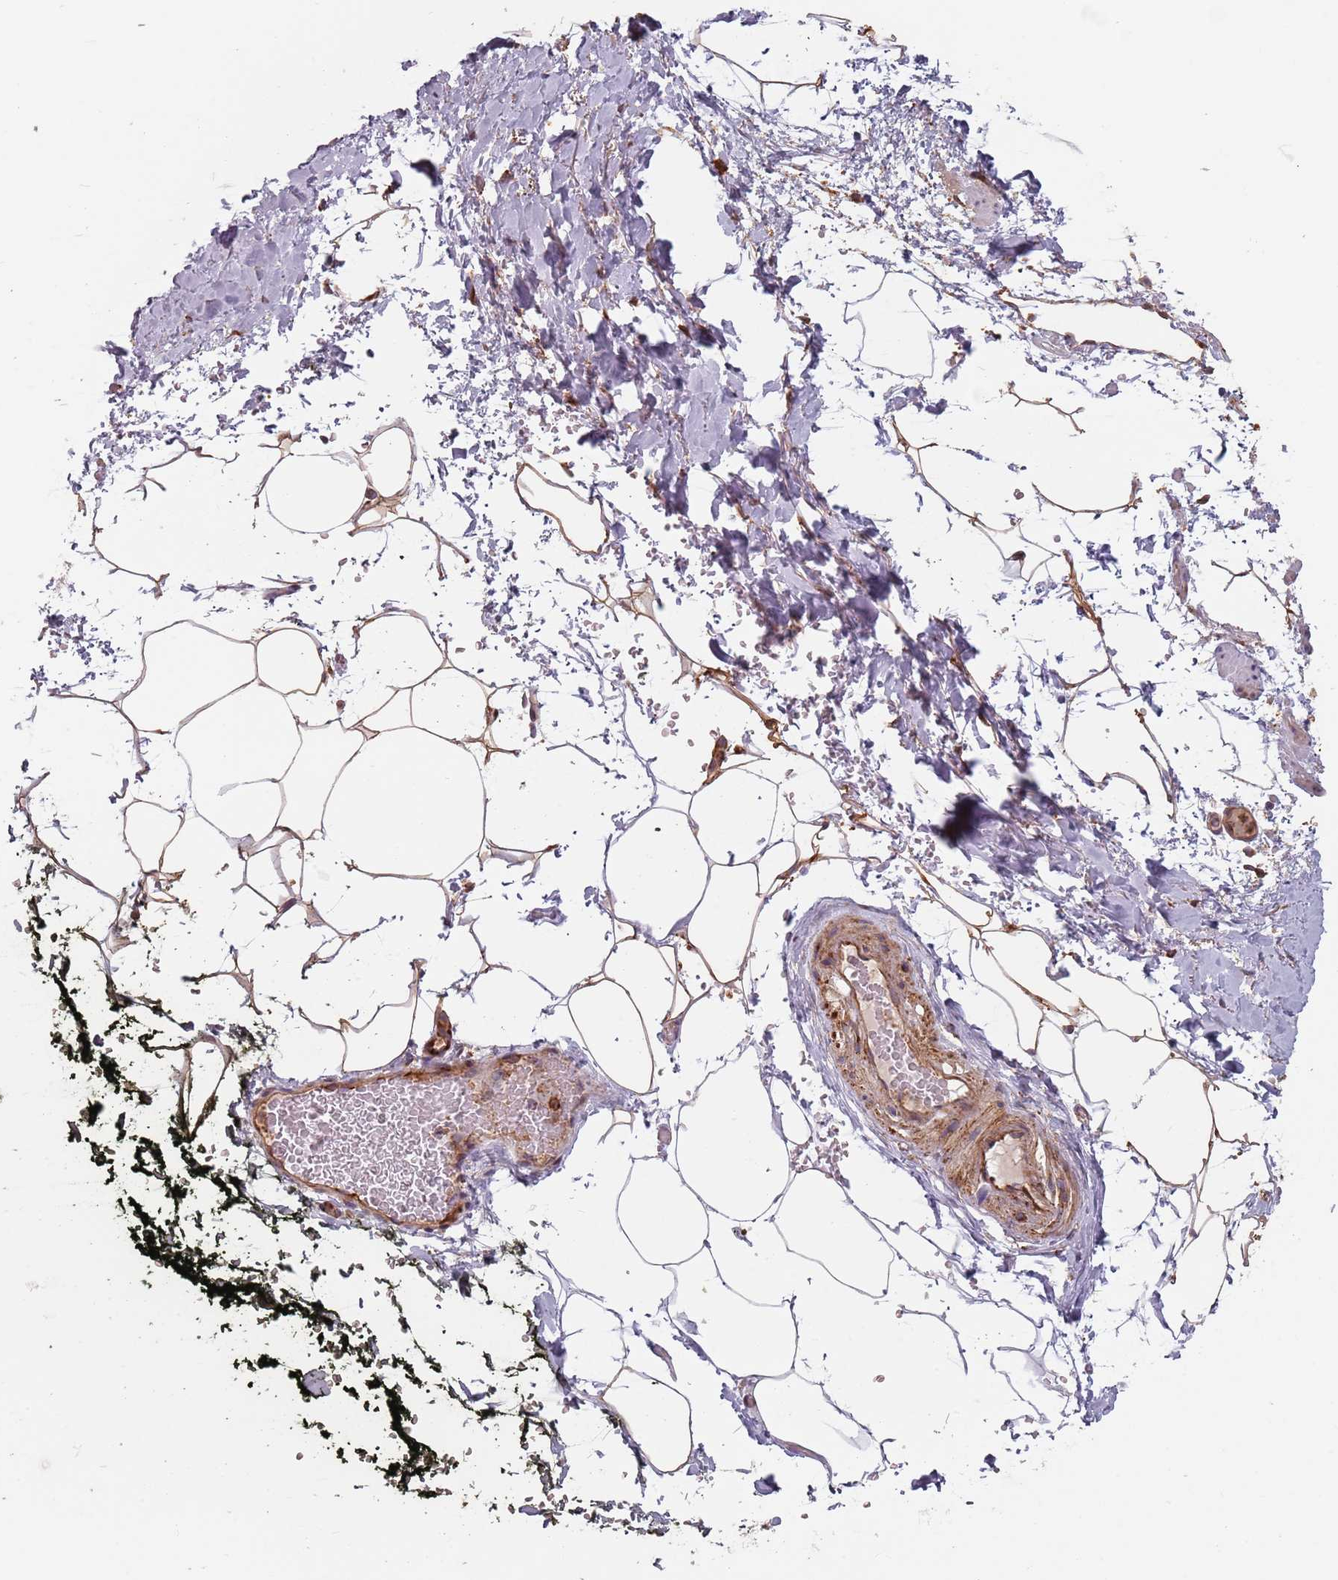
{"staining": {"intensity": "moderate", "quantity": ">75%", "location": "cytoplasmic/membranous"}, "tissue": "adipose tissue", "cell_type": "Adipocytes", "image_type": "normal", "snomed": [{"axis": "morphology", "description": "Normal tissue, NOS"}, {"axis": "morphology", "description": "Adenocarcinoma, Low grade"}, {"axis": "topography", "description": "Prostate"}, {"axis": "topography", "description": "Peripheral nerve tissue"}], "caption": "DAB (3,3'-diaminobenzidine) immunohistochemical staining of normal adipose tissue exhibits moderate cytoplasmic/membranous protein expression in about >75% of adipocytes.", "gene": "TPD52L2", "patient": {"sex": "male", "age": 63}}